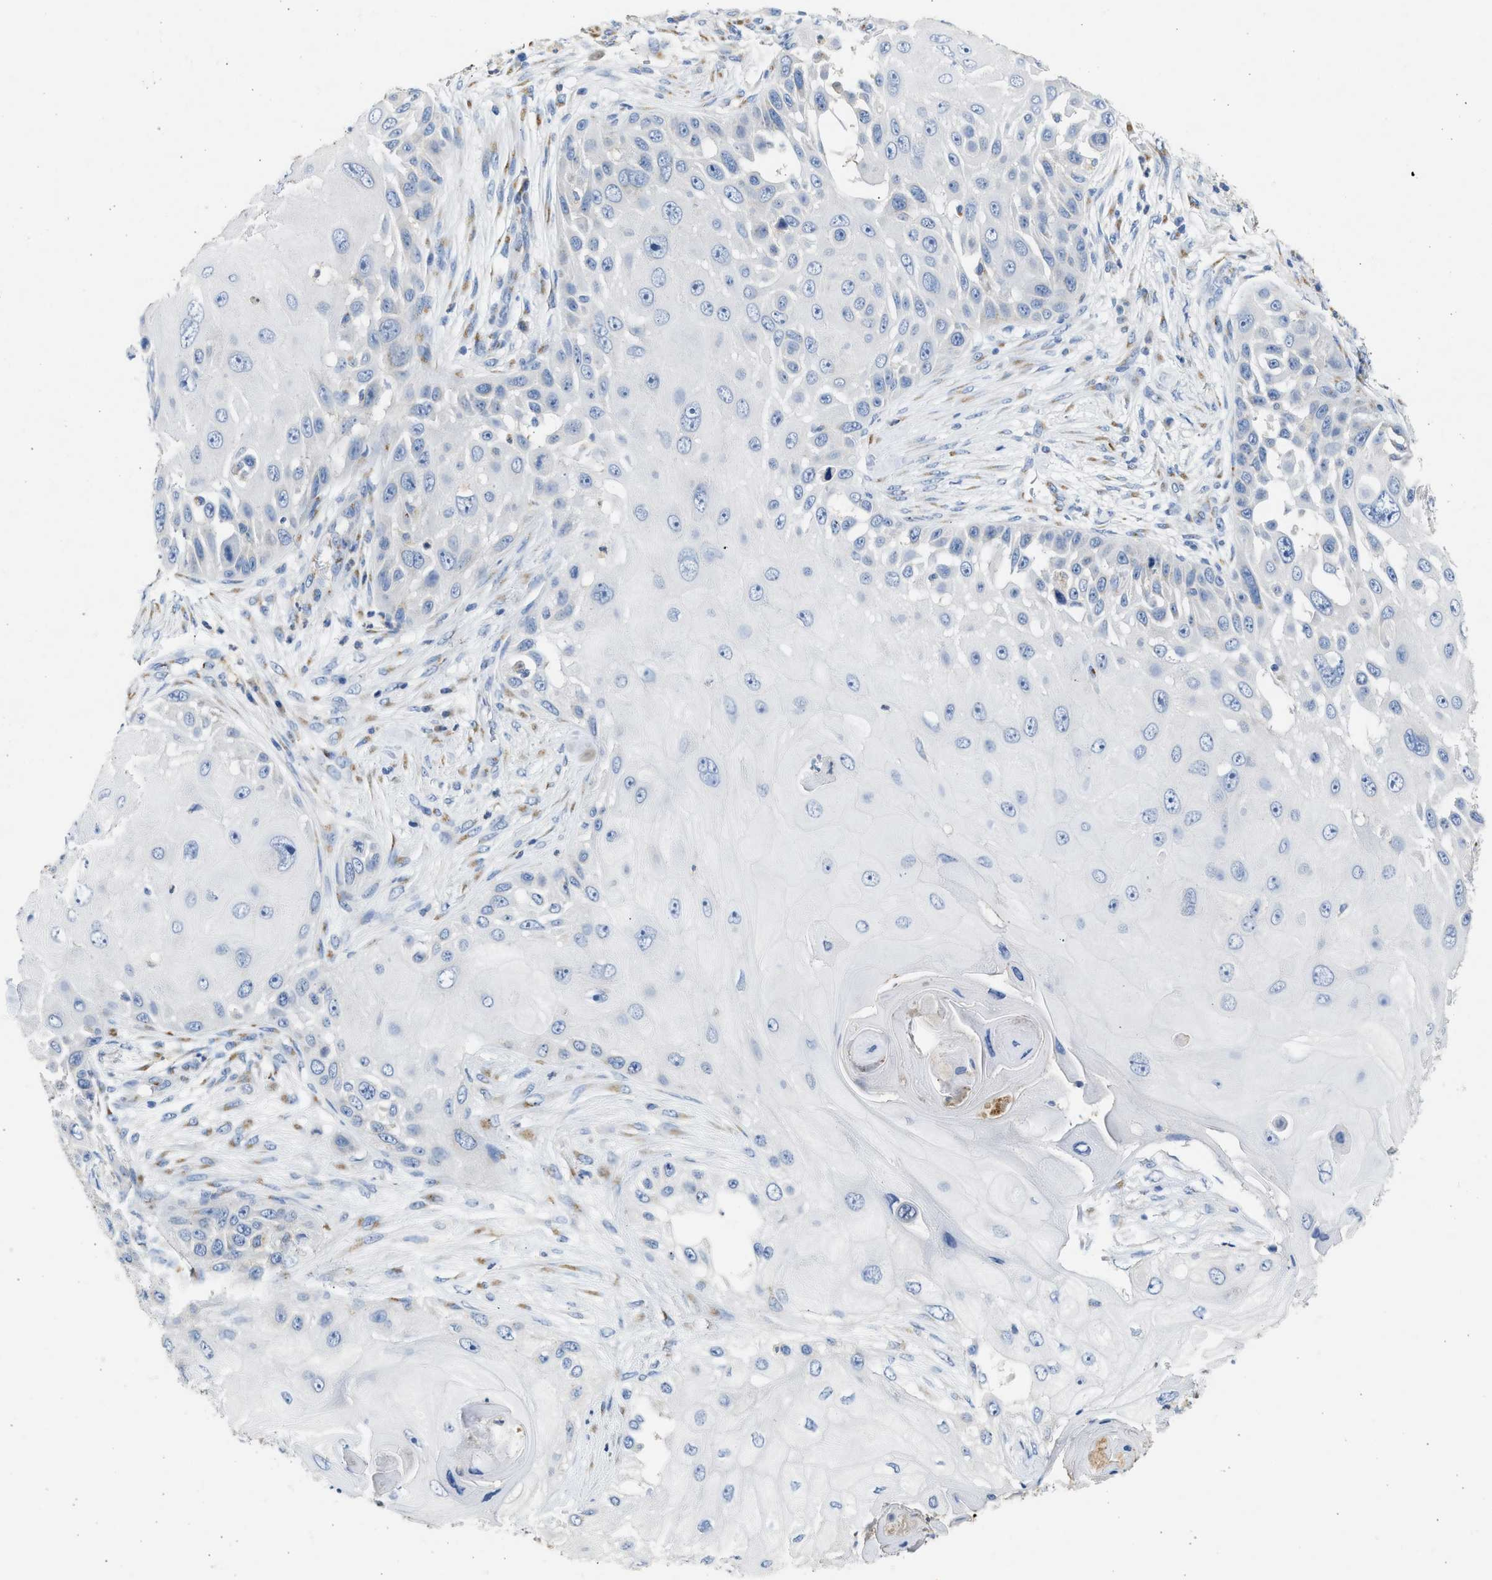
{"staining": {"intensity": "negative", "quantity": "none", "location": "none"}, "tissue": "skin cancer", "cell_type": "Tumor cells", "image_type": "cancer", "snomed": [{"axis": "morphology", "description": "Squamous cell carcinoma, NOS"}, {"axis": "topography", "description": "Skin"}], "caption": "A photomicrograph of human skin cancer (squamous cell carcinoma) is negative for staining in tumor cells. (DAB IHC visualized using brightfield microscopy, high magnification).", "gene": "IPO8", "patient": {"sex": "female", "age": 44}}